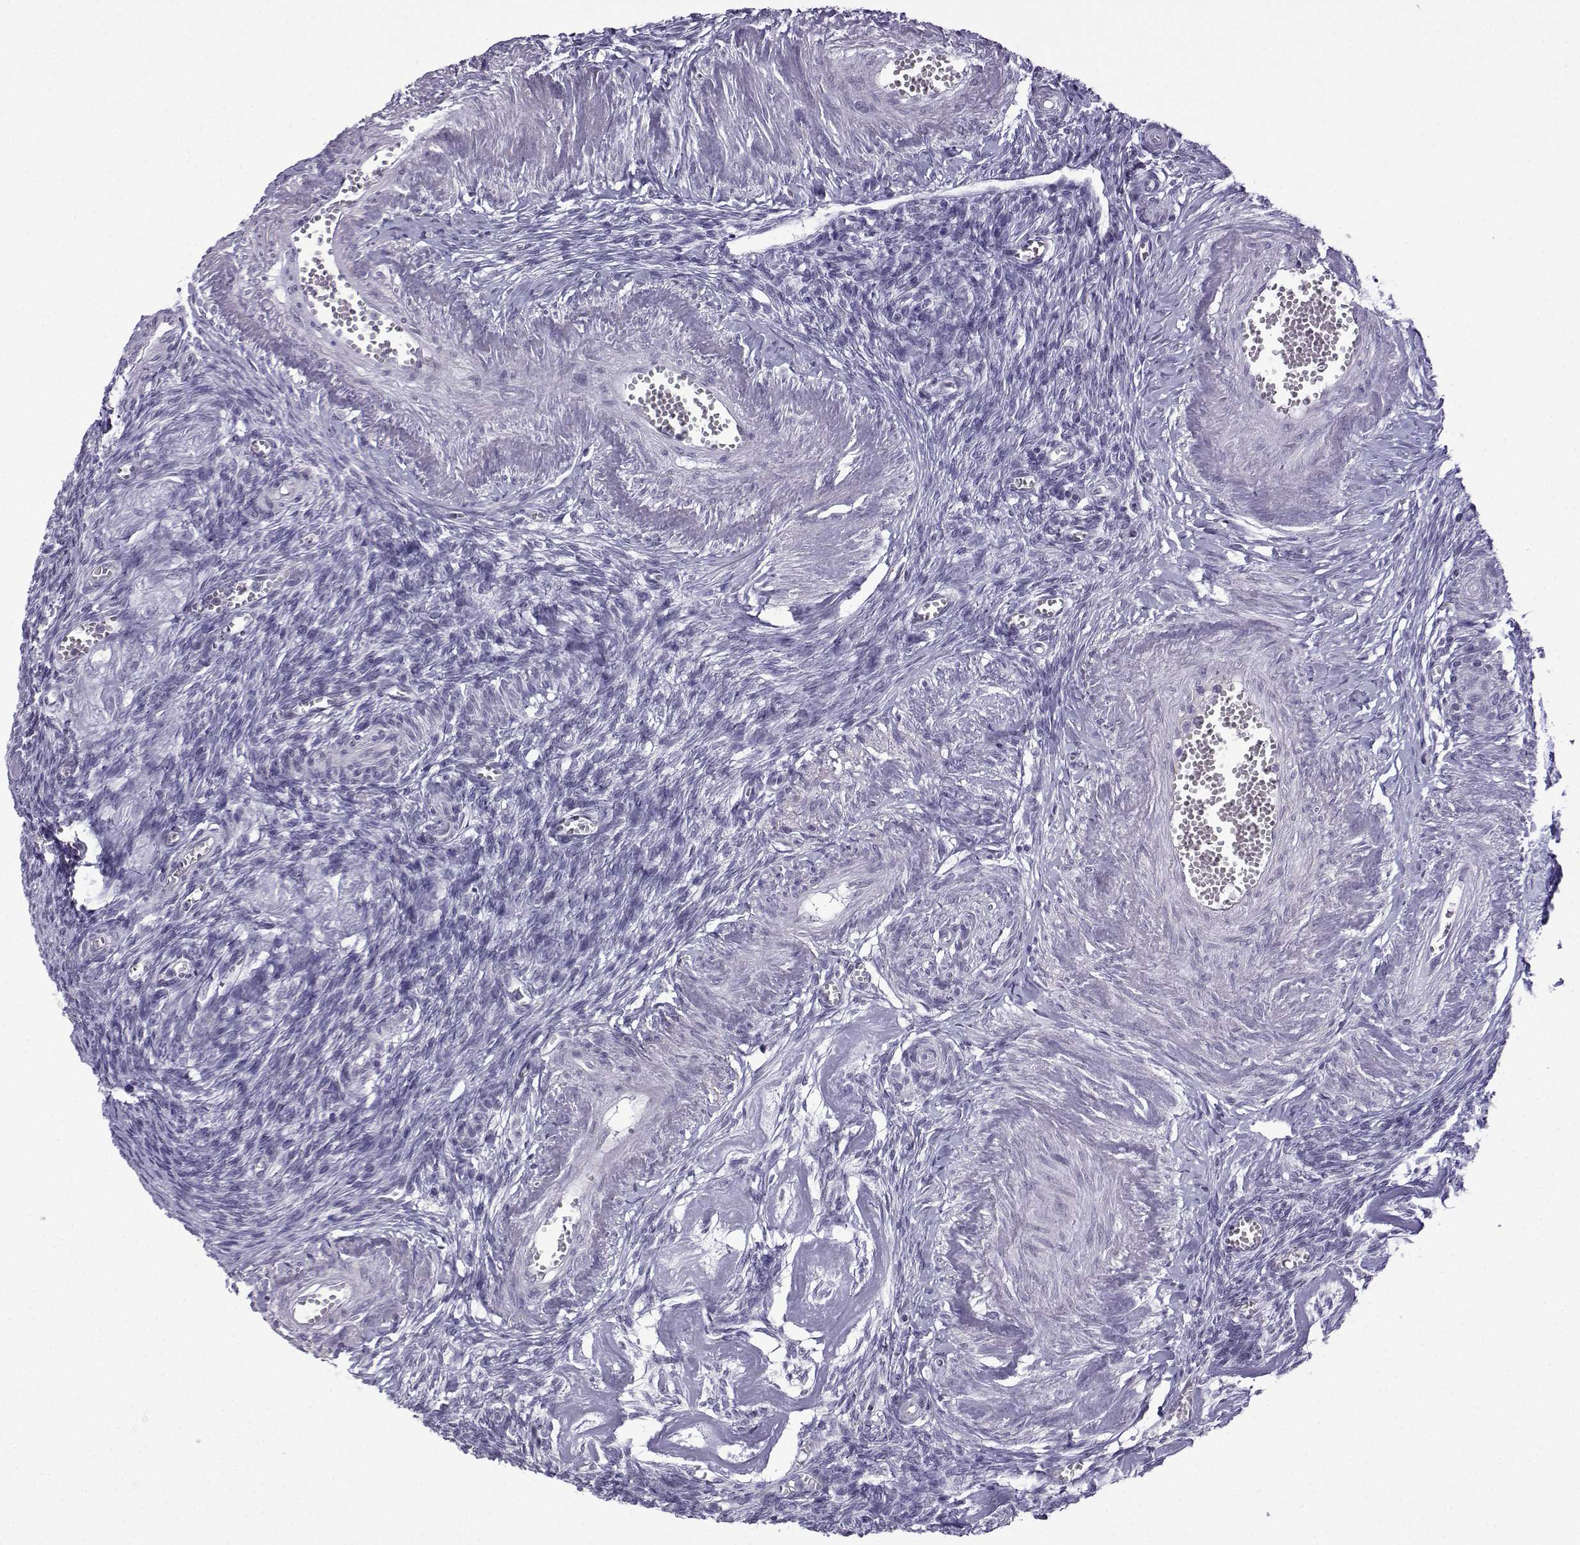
{"staining": {"intensity": "negative", "quantity": "none", "location": "none"}, "tissue": "ovary", "cell_type": "Follicle cells", "image_type": "normal", "snomed": [{"axis": "morphology", "description": "Normal tissue, NOS"}, {"axis": "topography", "description": "Ovary"}], "caption": "Histopathology image shows no protein expression in follicle cells of benign ovary. (DAB (3,3'-diaminobenzidine) immunohistochemistry, high magnification).", "gene": "HTR7", "patient": {"sex": "female", "age": 43}}